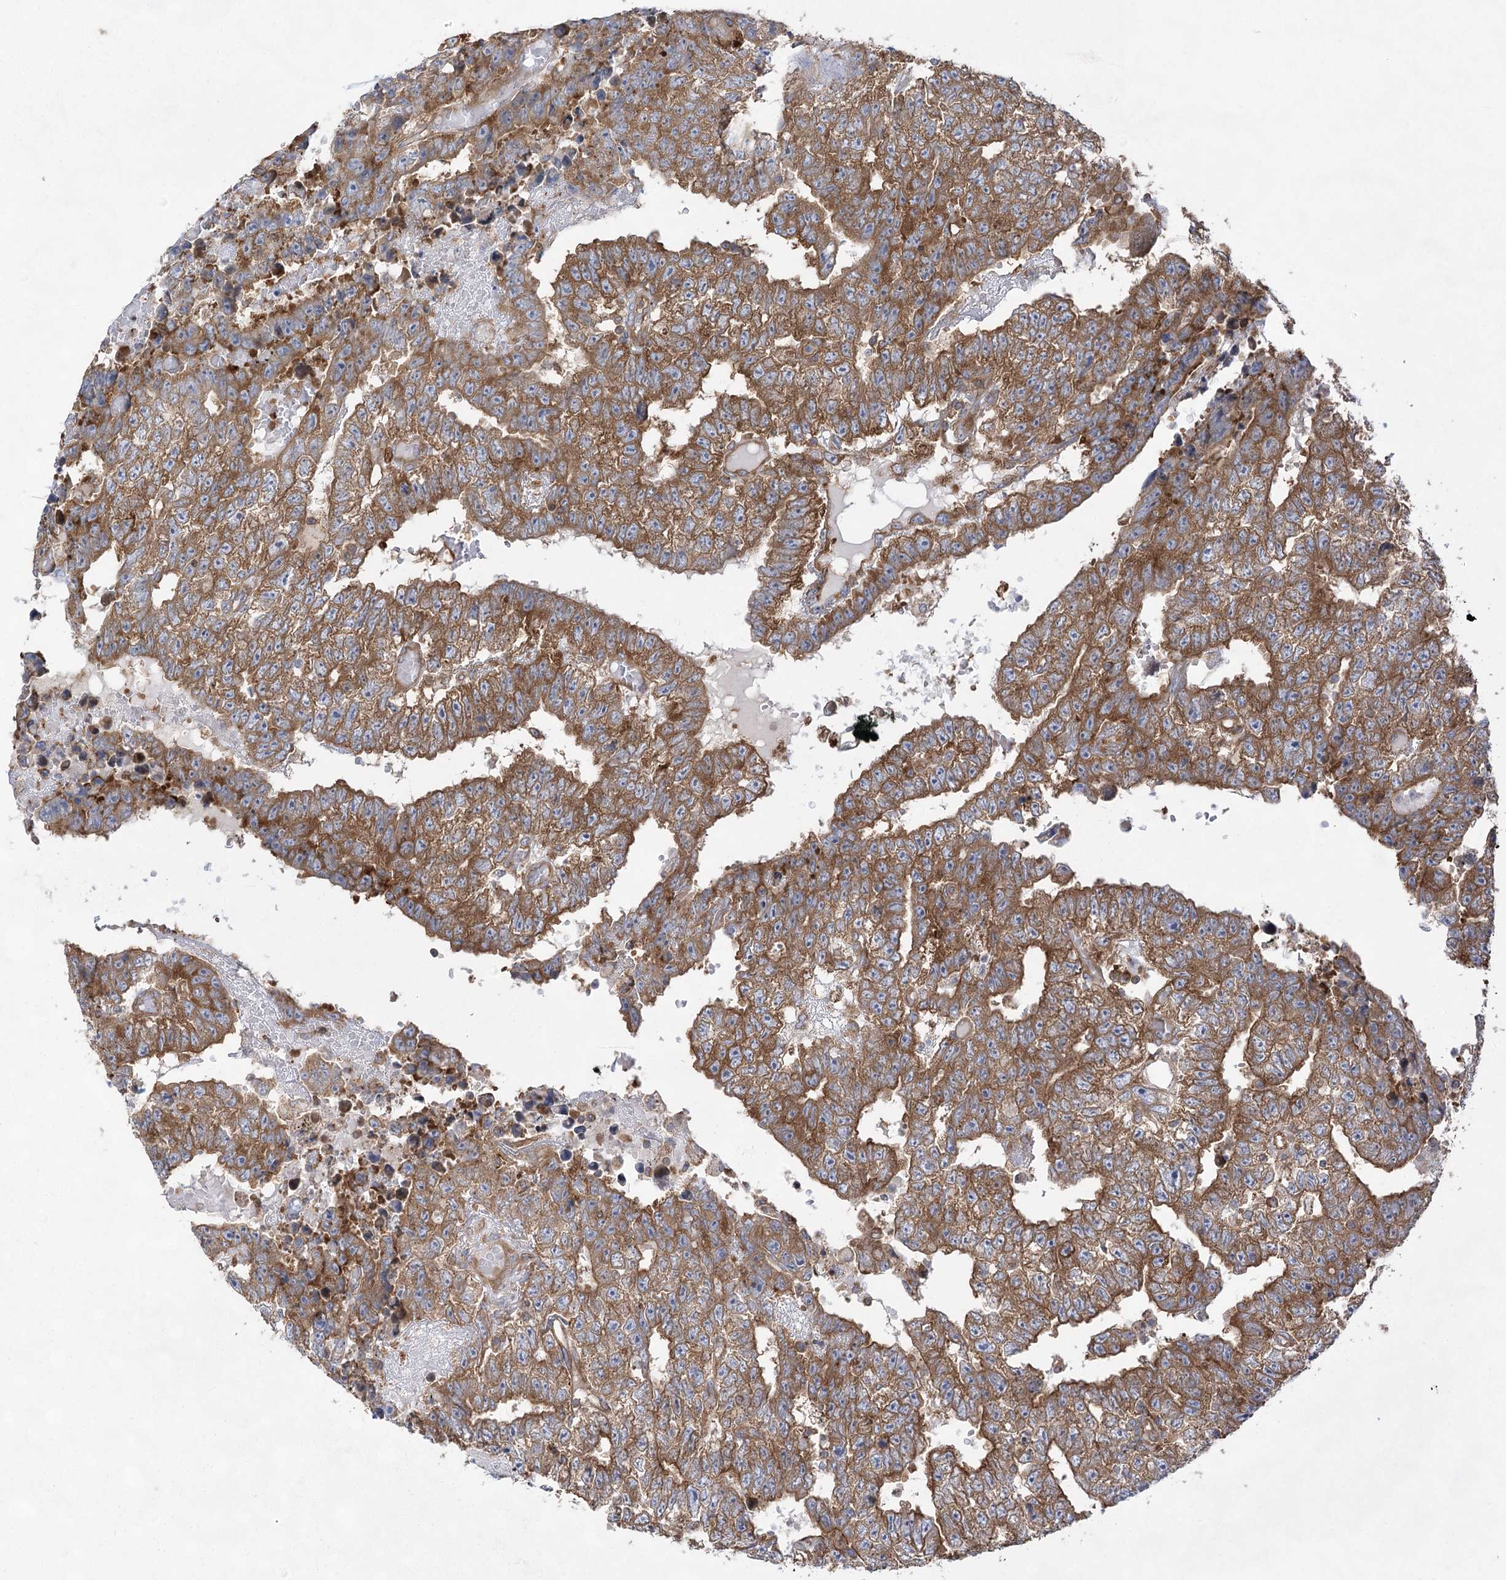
{"staining": {"intensity": "moderate", "quantity": ">75%", "location": "cytoplasmic/membranous"}, "tissue": "testis cancer", "cell_type": "Tumor cells", "image_type": "cancer", "snomed": [{"axis": "morphology", "description": "Carcinoma, Embryonal, NOS"}, {"axis": "topography", "description": "Testis"}], "caption": "Protein expression analysis of human embryonal carcinoma (testis) reveals moderate cytoplasmic/membranous expression in approximately >75% of tumor cells.", "gene": "EIF3A", "patient": {"sex": "male", "age": 25}}